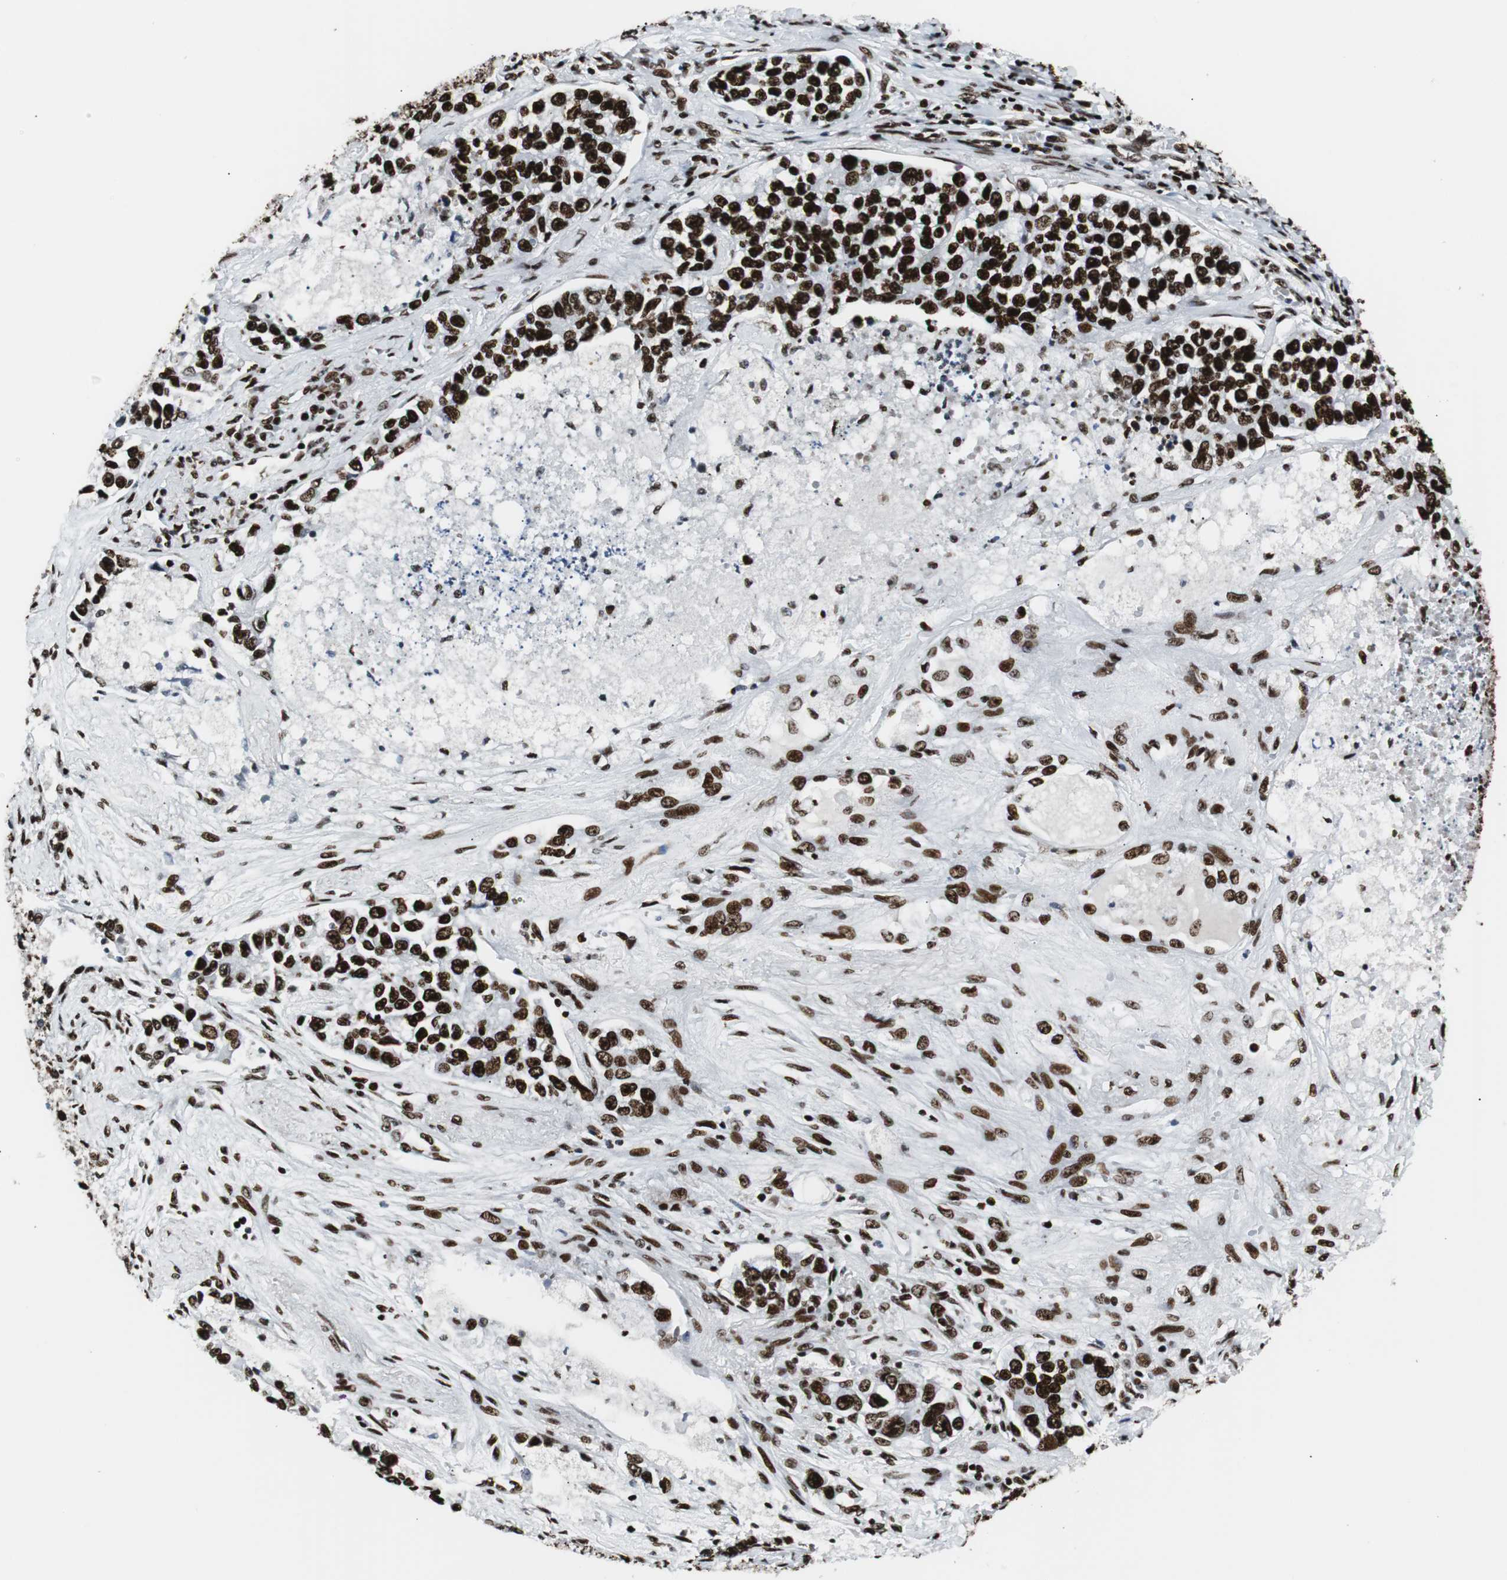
{"staining": {"intensity": "strong", "quantity": ">75%", "location": "nuclear"}, "tissue": "lung cancer", "cell_type": "Tumor cells", "image_type": "cancer", "snomed": [{"axis": "morphology", "description": "Adenocarcinoma, NOS"}, {"axis": "topography", "description": "Lung"}], "caption": "Immunohistochemical staining of human adenocarcinoma (lung) reveals high levels of strong nuclear positivity in about >75% of tumor cells. (DAB = brown stain, brightfield microscopy at high magnification).", "gene": "NCL", "patient": {"sex": "male", "age": 49}}